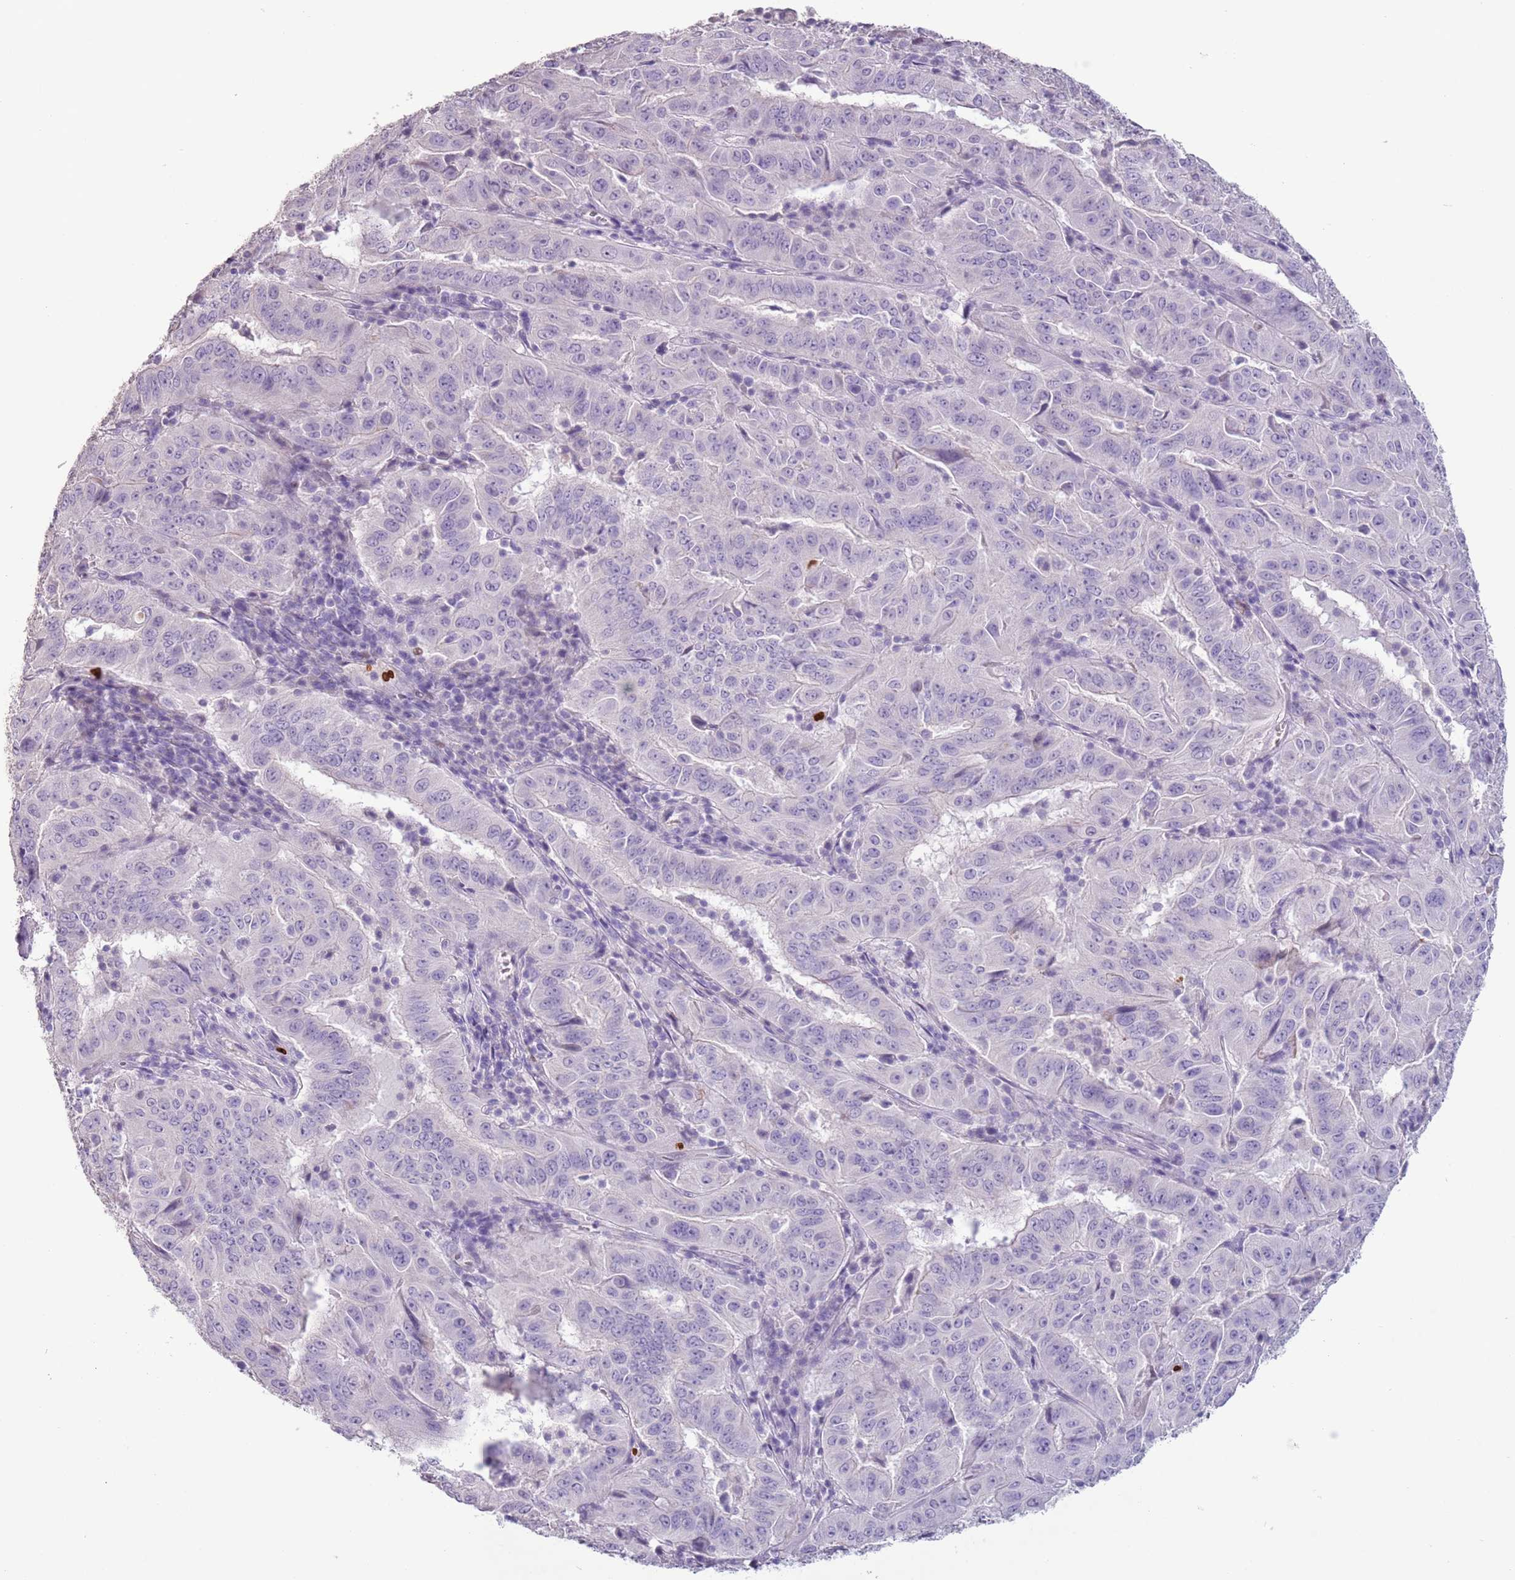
{"staining": {"intensity": "negative", "quantity": "none", "location": "none"}, "tissue": "pancreatic cancer", "cell_type": "Tumor cells", "image_type": "cancer", "snomed": [{"axis": "morphology", "description": "Adenocarcinoma, NOS"}, {"axis": "topography", "description": "Pancreas"}], "caption": "Immunohistochemistry image of adenocarcinoma (pancreatic) stained for a protein (brown), which exhibits no staining in tumor cells.", "gene": "CELF6", "patient": {"sex": "male", "age": 63}}